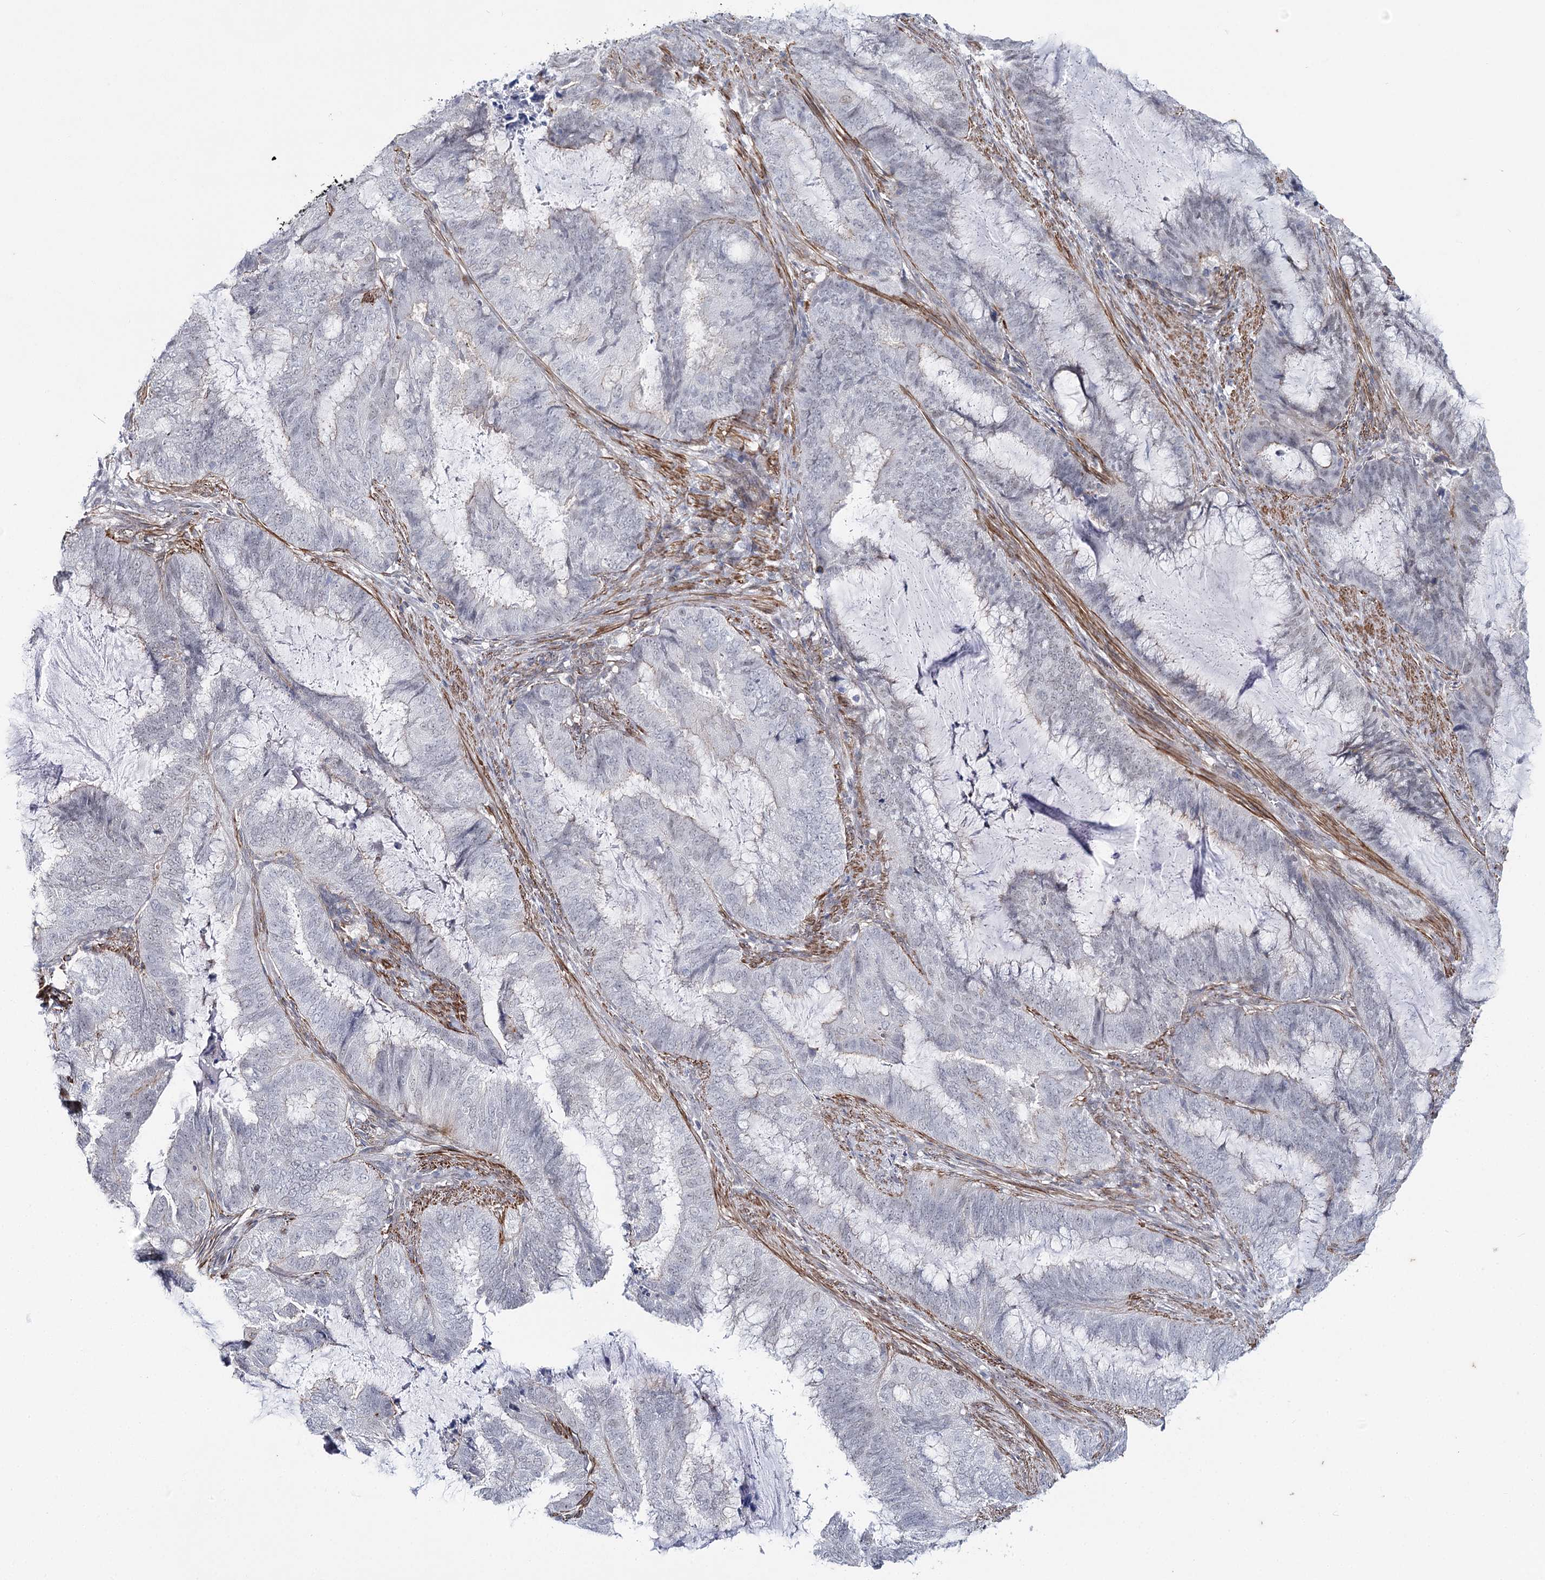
{"staining": {"intensity": "negative", "quantity": "none", "location": "none"}, "tissue": "endometrial cancer", "cell_type": "Tumor cells", "image_type": "cancer", "snomed": [{"axis": "morphology", "description": "Adenocarcinoma, NOS"}, {"axis": "topography", "description": "Endometrium"}], "caption": "This histopathology image is of endometrial cancer (adenocarcinoma) stained with IHC to label a protein in brown with the nuclei are counter-stained blue. There is no staining in tumor cells.", "gene": "AGXT2", "patient": {"sex": "female", "age": 51}}